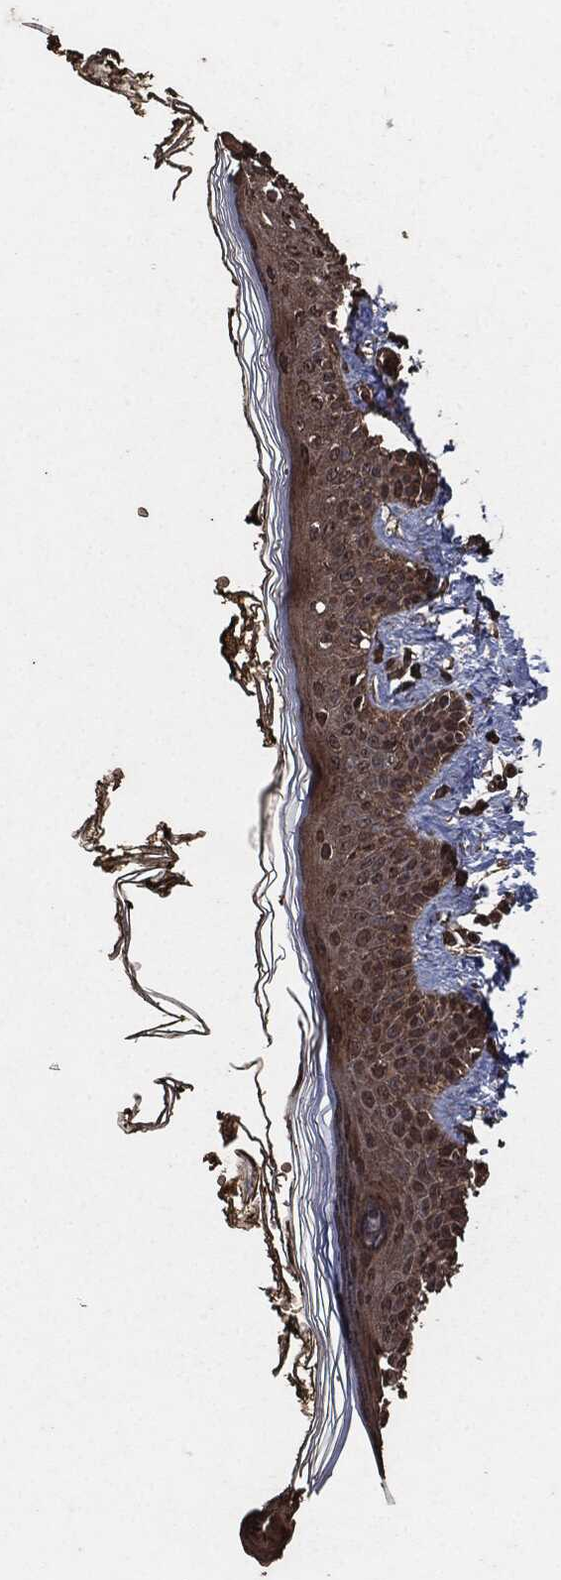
{"staining": {"intensity": "moderate", "quantity": ">75%", "location": "cytoplasmic/membranous"}, "tissue": "skin", "cell_type": "Fibroblasts", "image_type": "normal", "snomed": [{"axis": "morphology", "description": "Normal tissue, NOS"}, {"axis": "topography", "description": "Skin"}], "caption": "Normal skin exhibits moderate cytoplasmic/membranous expression in about >75% of fibroblasts, visualized by immunohistochemistry. The protein of interest is shown in brown color, while the nuclei are stained blue.", "gene": "AKT1S1", "patient": {"sex": "male", "age": 76}}